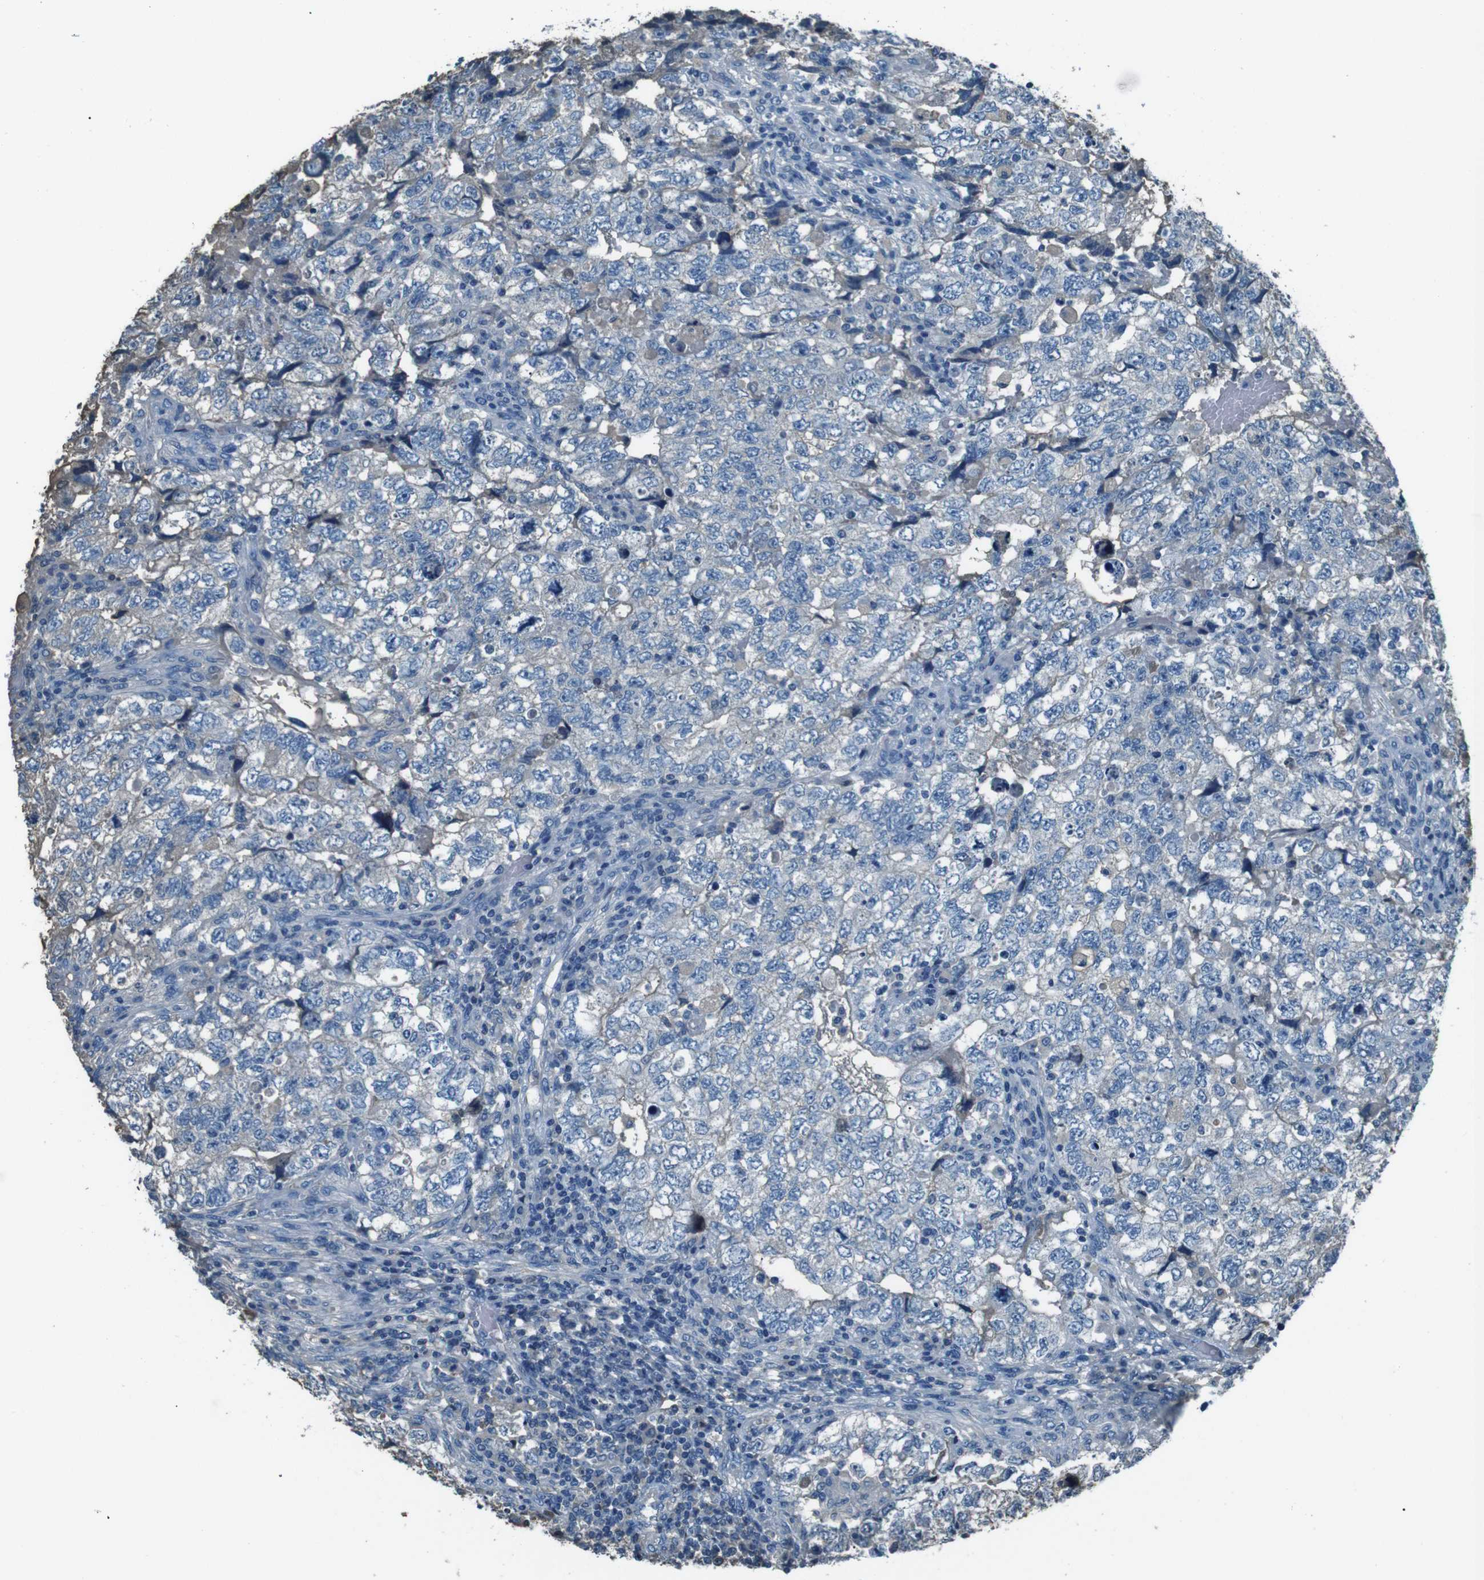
{"staining": {"intensity": "negative", "quantity": "none", "location": "none"}, "tissue": "testis cancer", "cell_type": "Tumor cells", "image_type": "cancer", "snomed": [{"axis": "morphology", "description": "Carcinoma, Embryonal, NOS"}, {"axis": "topography", "description": "Testis"}], "caption": "There is no significant staining in tumor cells of embryonal carcinoma (testis).", "gene": "LEP", "patient": {"sex": "male", "age": 36}}